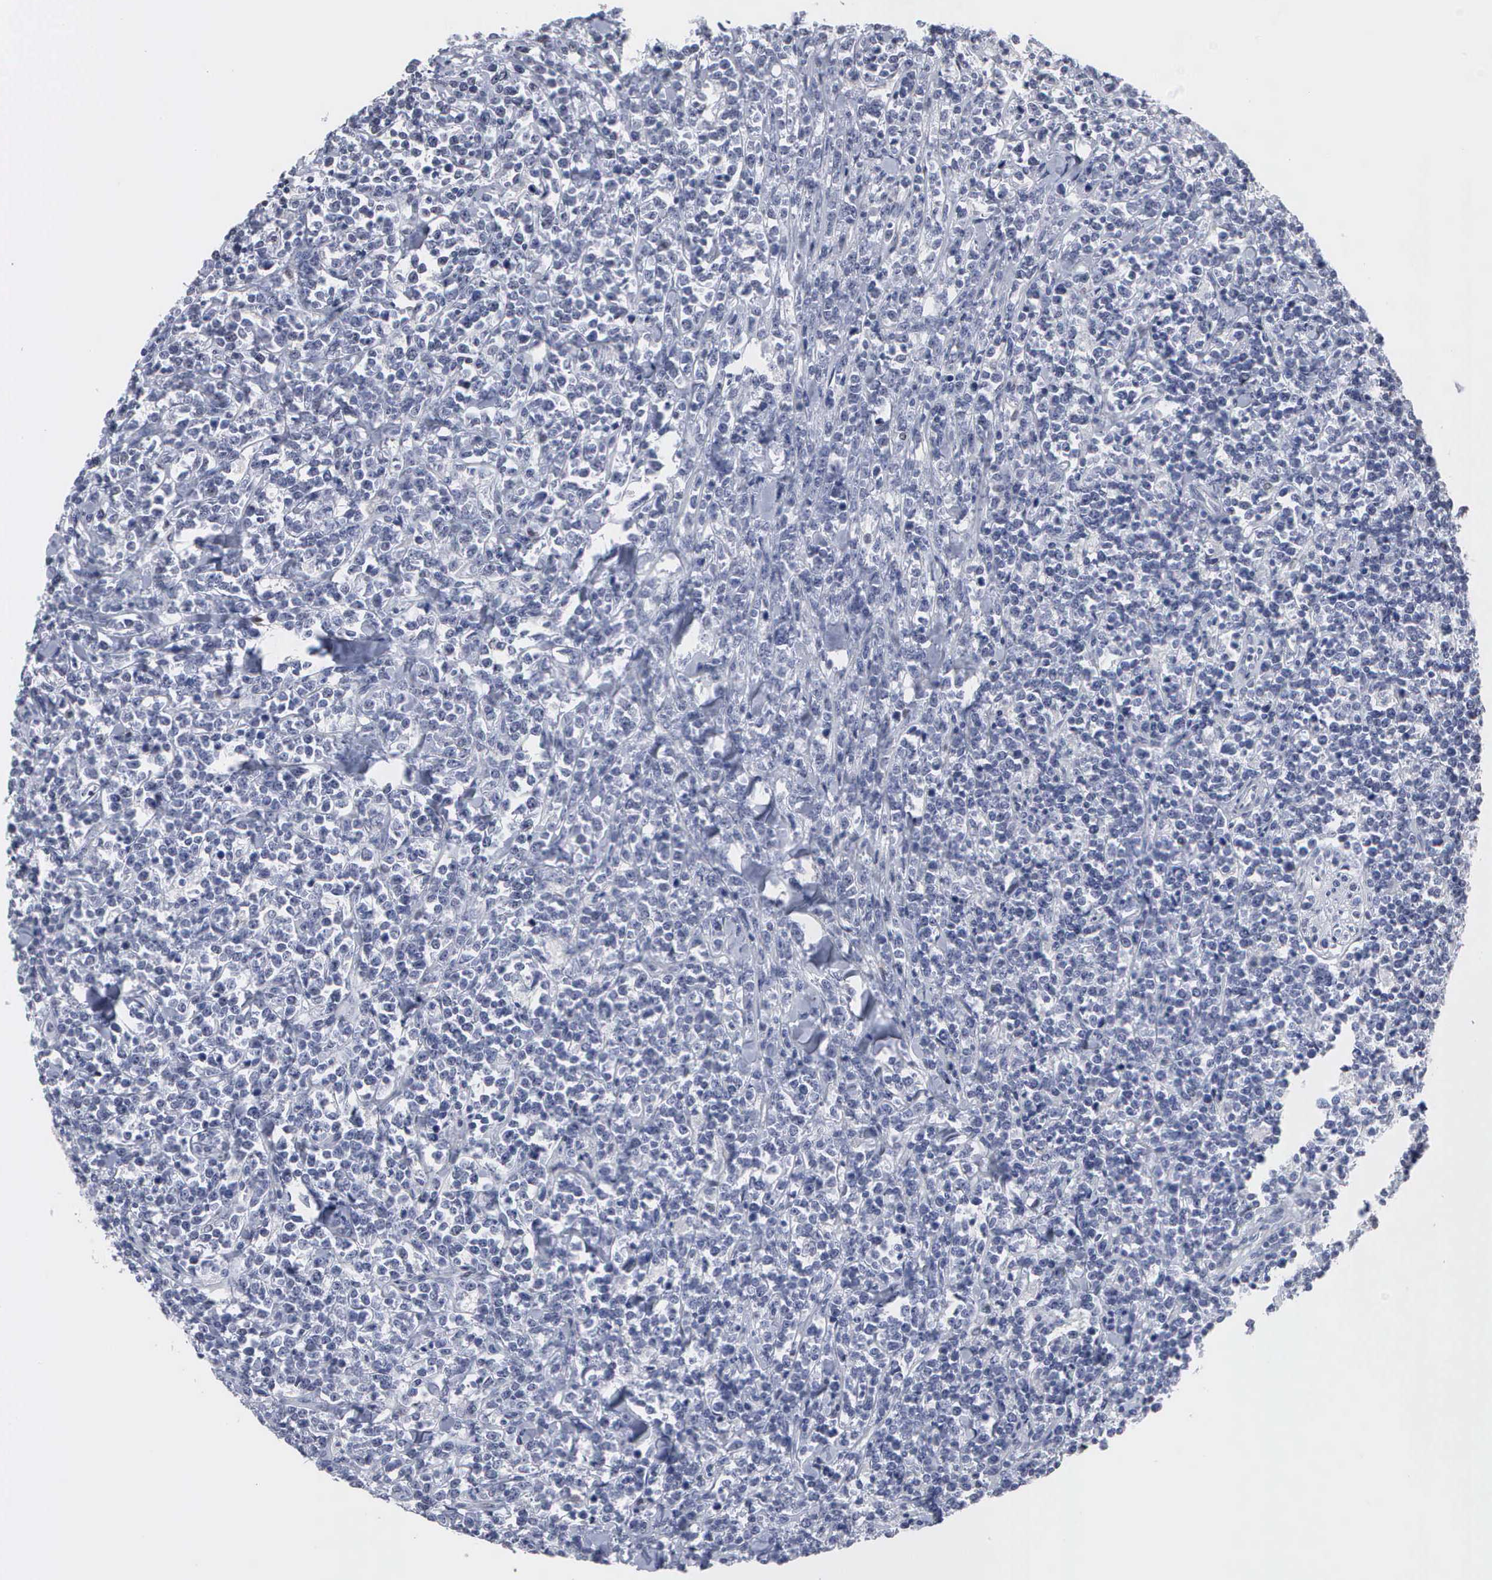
{"staining": {"intensity": "negative", "quantity": "none", "location": "none"}, "tissue": "lymphoma", "cell_type": "Tumor cells", "image_type": "cancer", "snomed": [{"axis": "morphology", "description": "Malignant lymphoma, non-Hodgkin's type, High grade"}, {"axis": "topography", "description": "Small intestine"}, {"axis": "topography", "description": "Colon"}], "caption": "Immunohistochemistry histopathology image of high-grade malignant lymphoma, non-Hodgkin's type stained for a protein (brown), which demonstrates no staining in tumor cells. (Stains: DAB IHC with hematoxylin counter stain, Microscopy: brightfield microscopy at high magnification).", "gene": "SPIN3", "patient": {"sex": "male", "age": 8}}